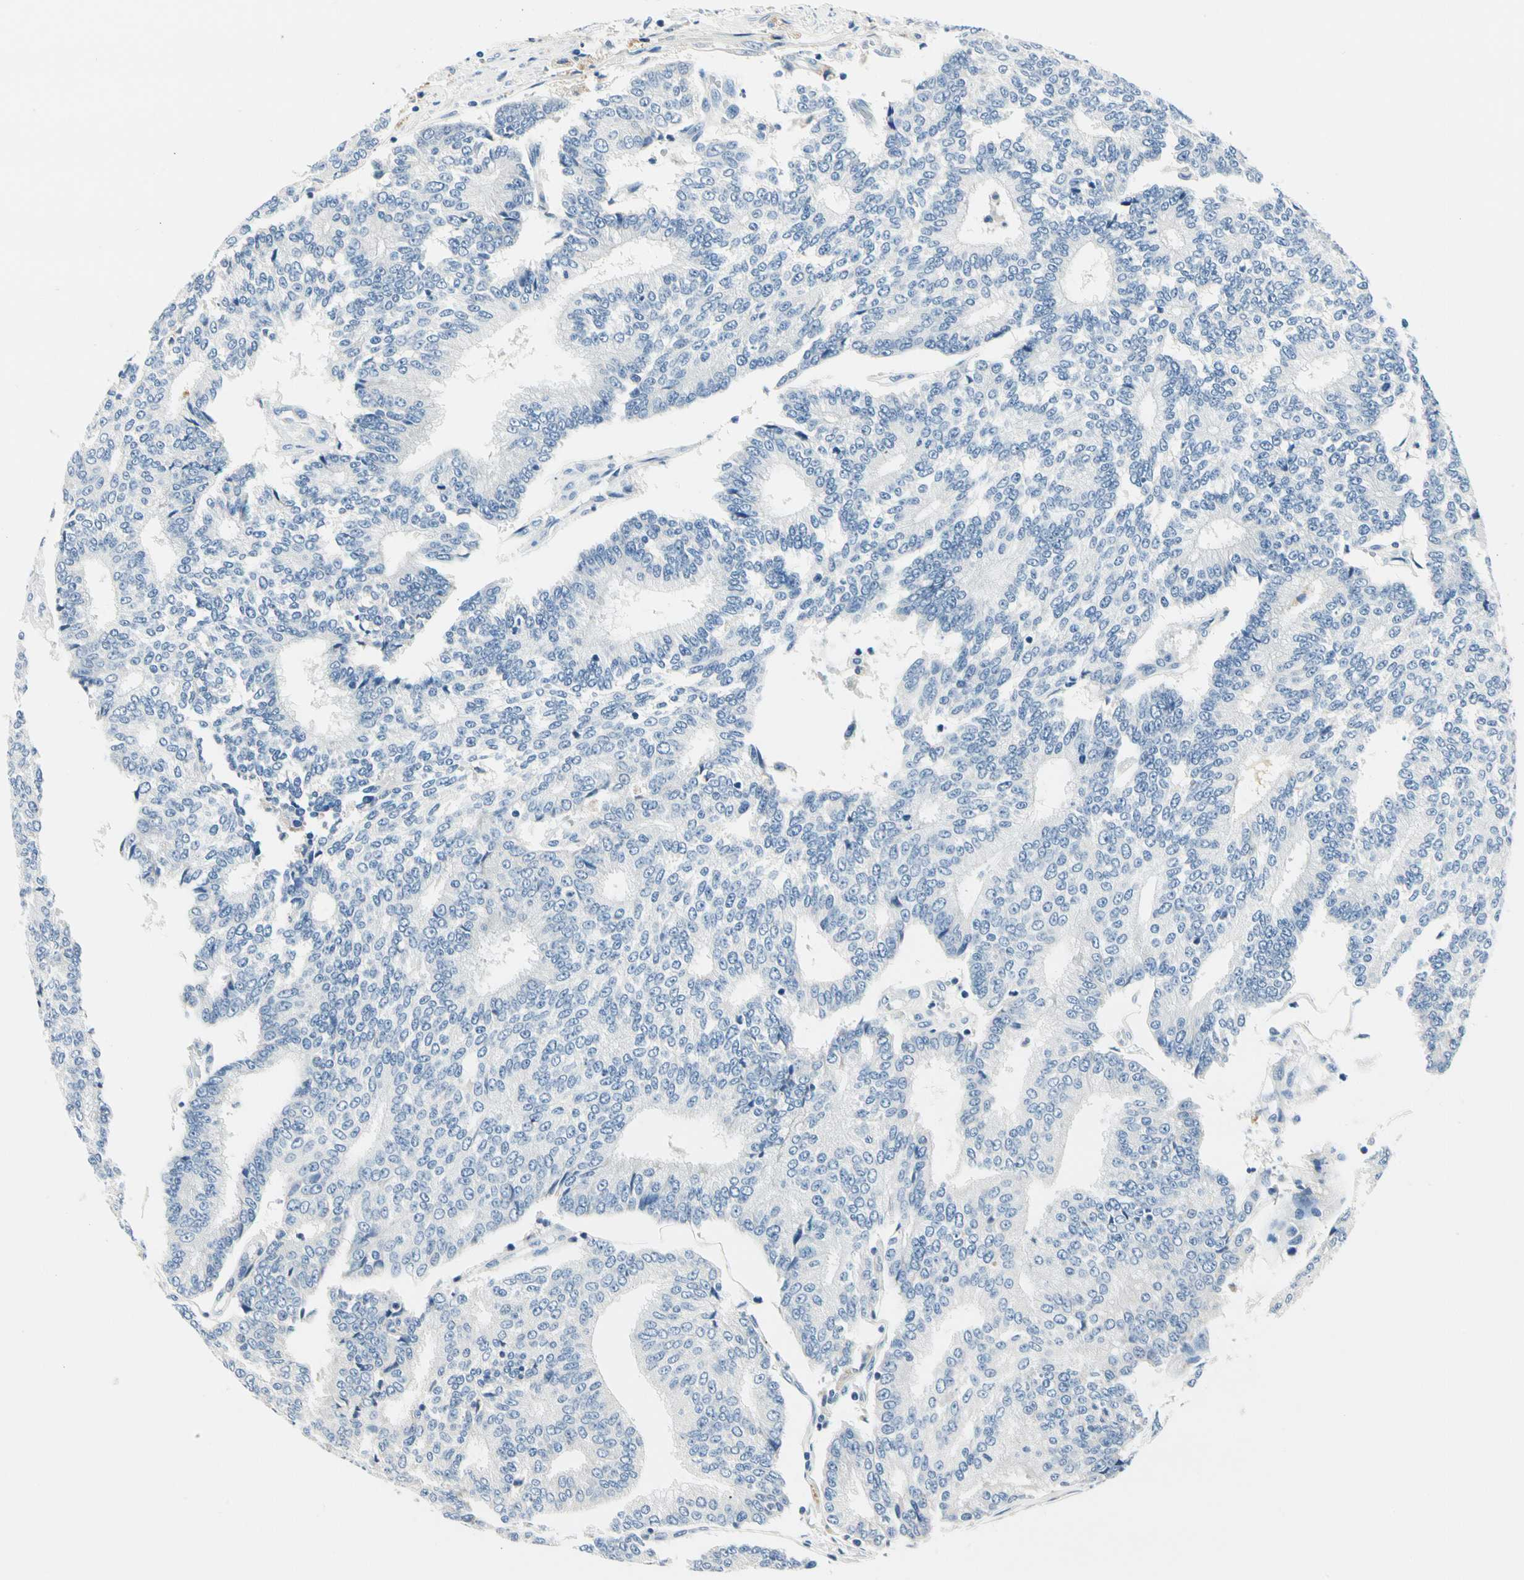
{"staining": {"intensity": "negative", "quantity": "none", "location": "none"}, "tissue": "prostate cancer", "cell_type": "Tumor cells", "image_type": "cancer", "snomed": [{"axis": "morphology", "description": "Adenocarcinoma, High grade"}, {"axis": "topography", "description": "Prostate"}], "caption": "A photomicrograph of high-grade adenocarcinoma (prostate) stained for a protein displays no brown staining in tumor cells.", "gene": "TGFBR3", "patient": {"sex": "male", "age": 55}}